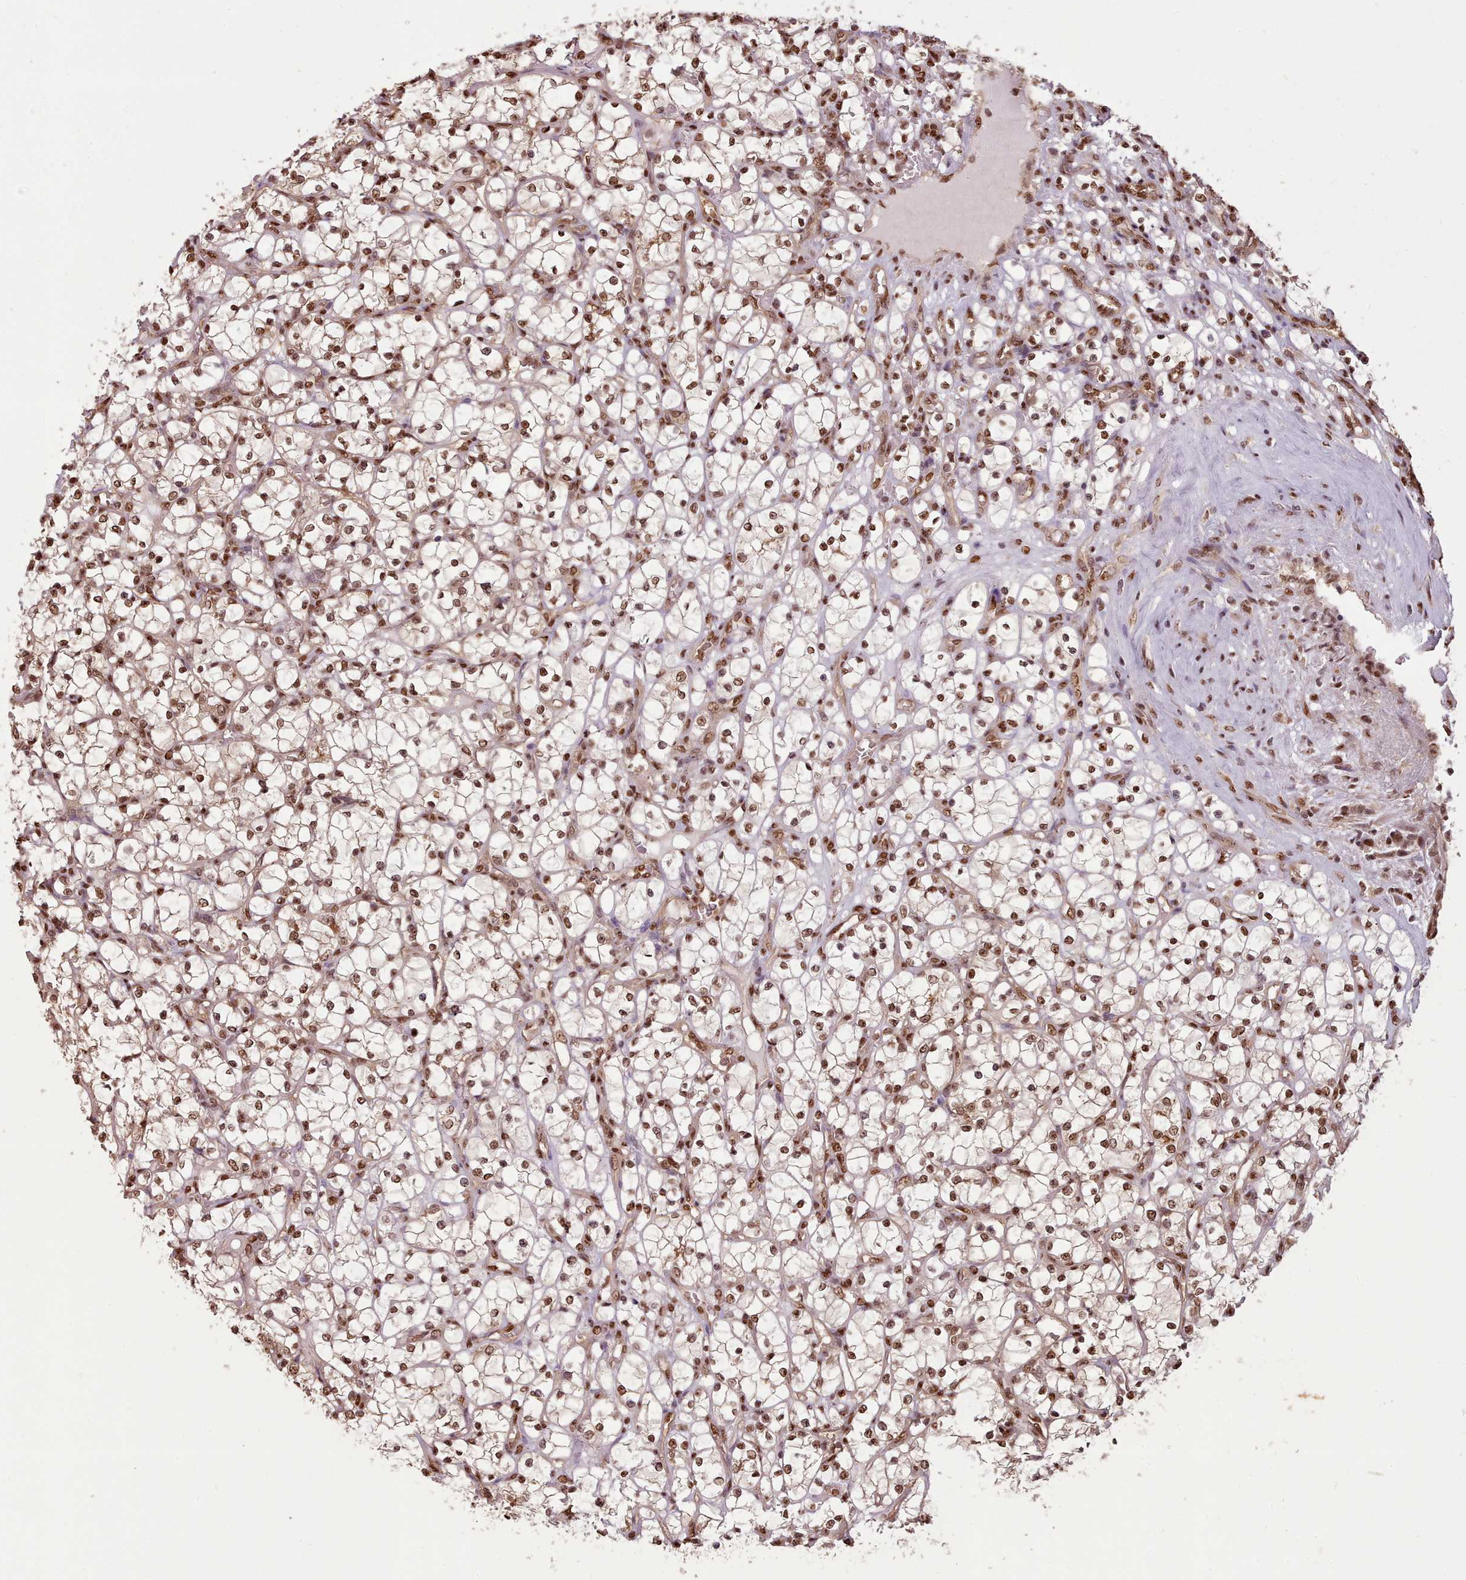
{"staining": {"intensity": "moderate", "quantity": ">75%", "location": "nuclear"}, "tissue": "renal cancer", "cell_type": "Tumor cells", "image_type": "cancer", "snomed": [{"axis": "morphology", "description": "Adenocarcinoma, NOS"}, {"axis": "topography", "description": "Kidney"}], "caption": "DAB immunohistochemical staining of renal cancer (adenocarcinoma) shows moderate nuclear protein expression in approximately >75% of tumor cells.", "gene": "RPS27A", "patient": {"sex": "female", "age": 69}}